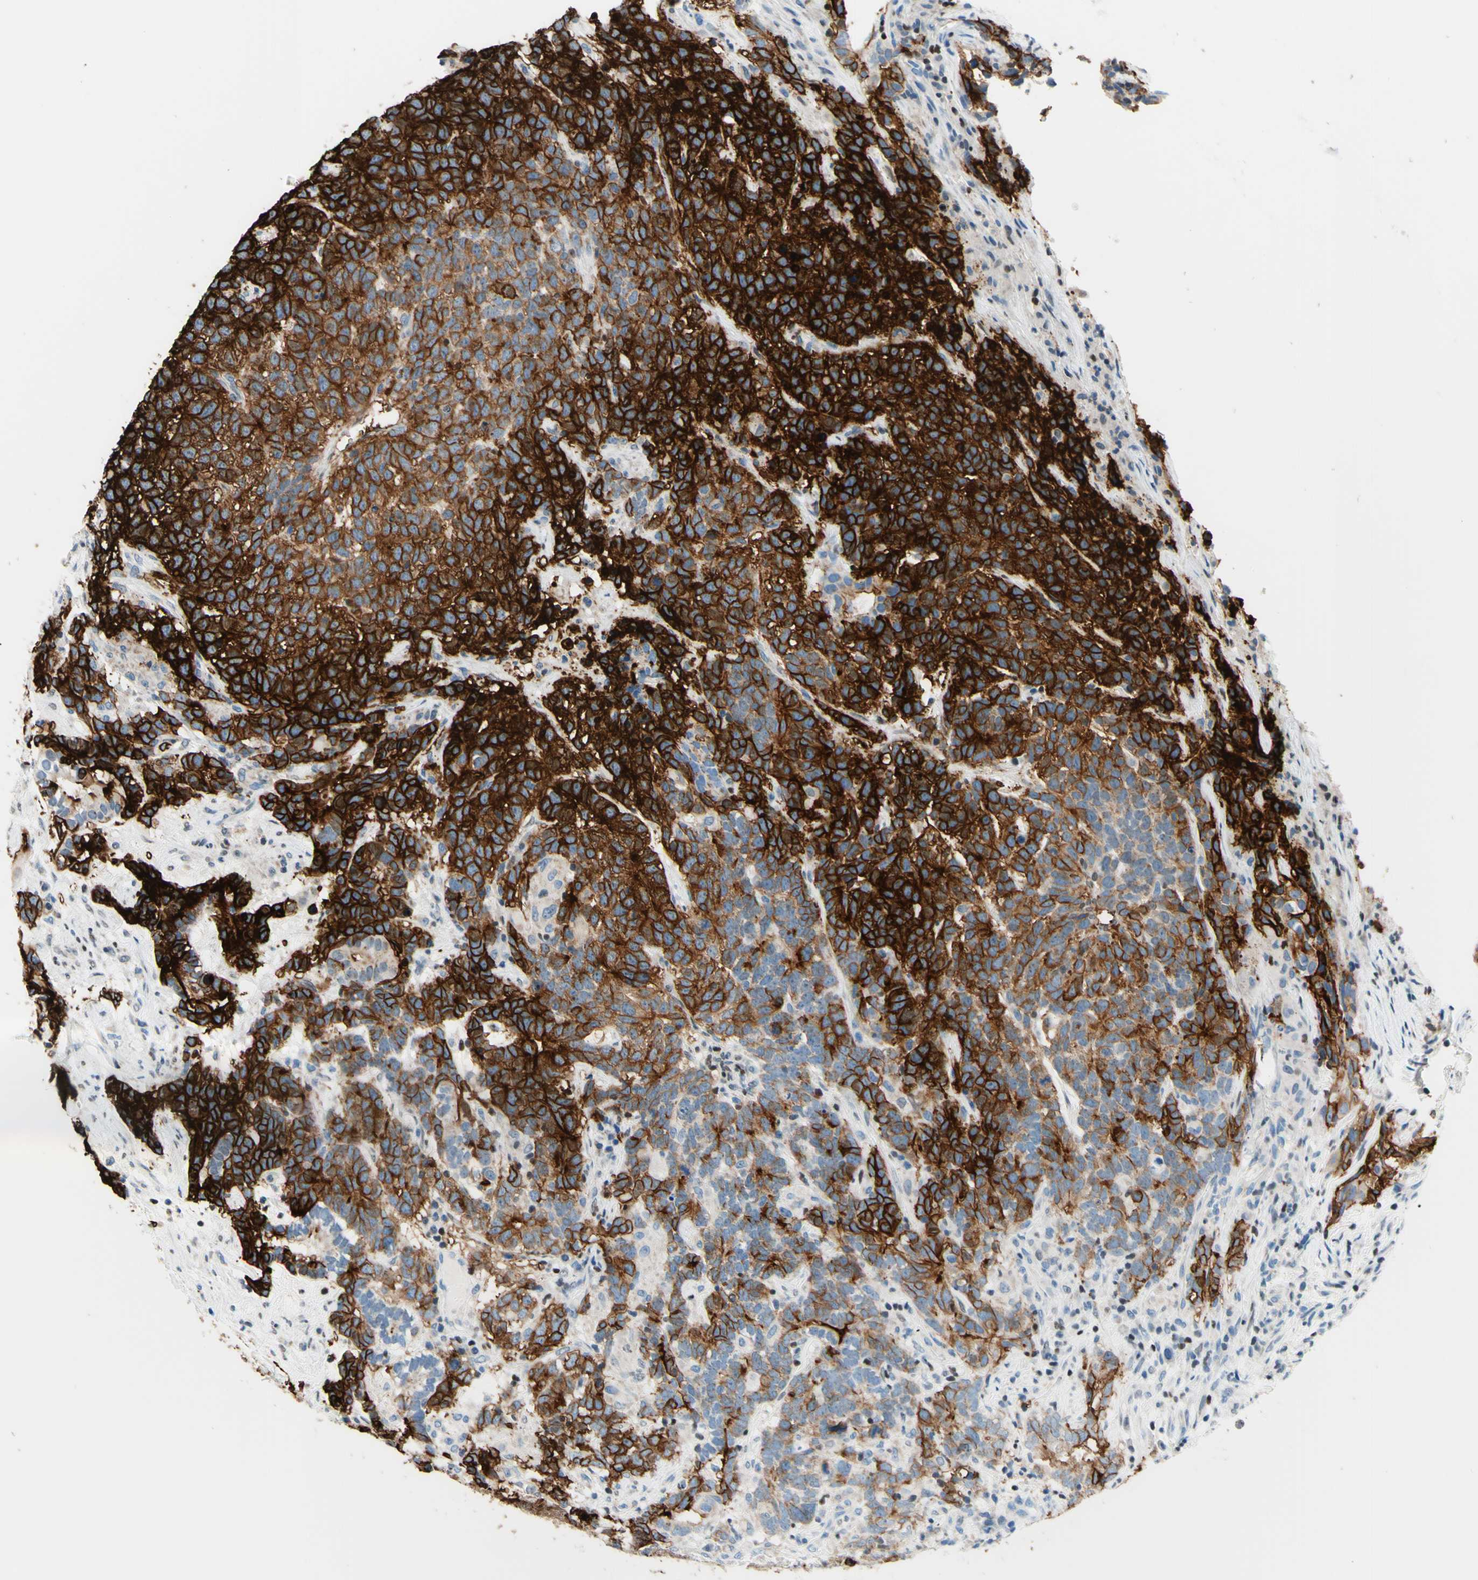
{"staining": {"intensity": "strong", "quantity": ">75%", "location": "cytoplasmic/membranous"}, "tissue": "testis cancer", "cell_type": "Tumor cells", "image_type": "cancer", "snomed": [{"axis": "morphology", "description": "Carcinoma, Embryonal, NOS"}, {"axis": "topography", "description": "Testis"}], "caption": "DAB (3,3'-diaminobenzidine) immunohistochemical staining of testis cancer (embryonal carcinoma) demonstrates strong cytoplasmic/membranous protein expression in about >75% of tumor cells.", "gene": "CBX7", "patient": {"sex": "male", "age": 26}}